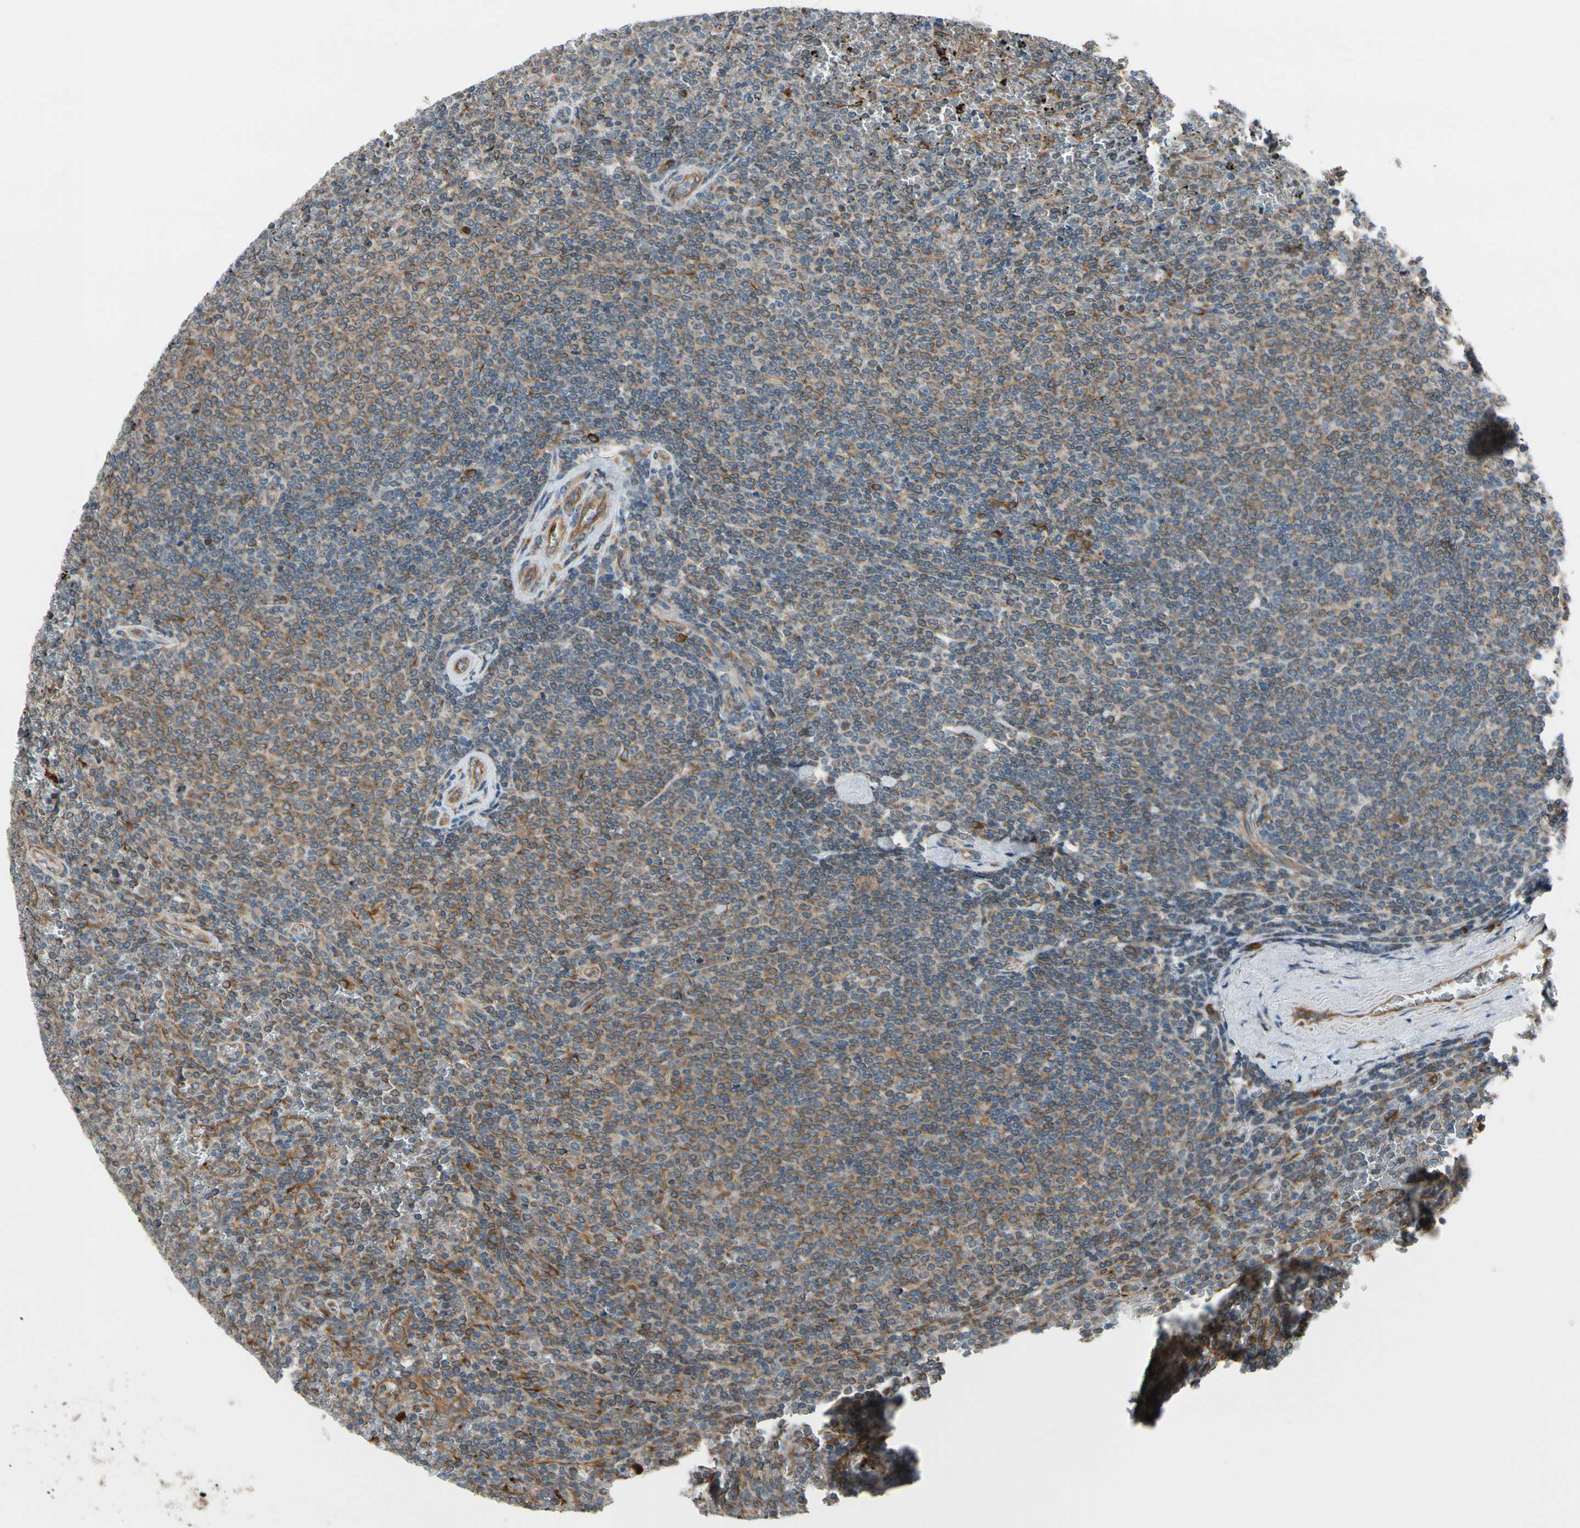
{"staining": {"intensity": "moderate", "quantity": "25%-75%", "location": "cytoplasmic/membranous"}, "tissue": "lymphoma", "cell_type": "Tumor cells", "image_type": "cancer", "snomed": [{"axis": "morphology", "description": "Malignant lymphoma, non-Hodgkin's type, Low grade"}, {"axis": "topography", "description": "Spleen"}], "caption": "DAB immunohistochemical staining of lymphoma displays moderate cytoplasmic/membranous protein positivity in approximately 25%-75% of tumor cells.", "gene": "CLCC1", "patient": {"sex": "female", "age": 77}}